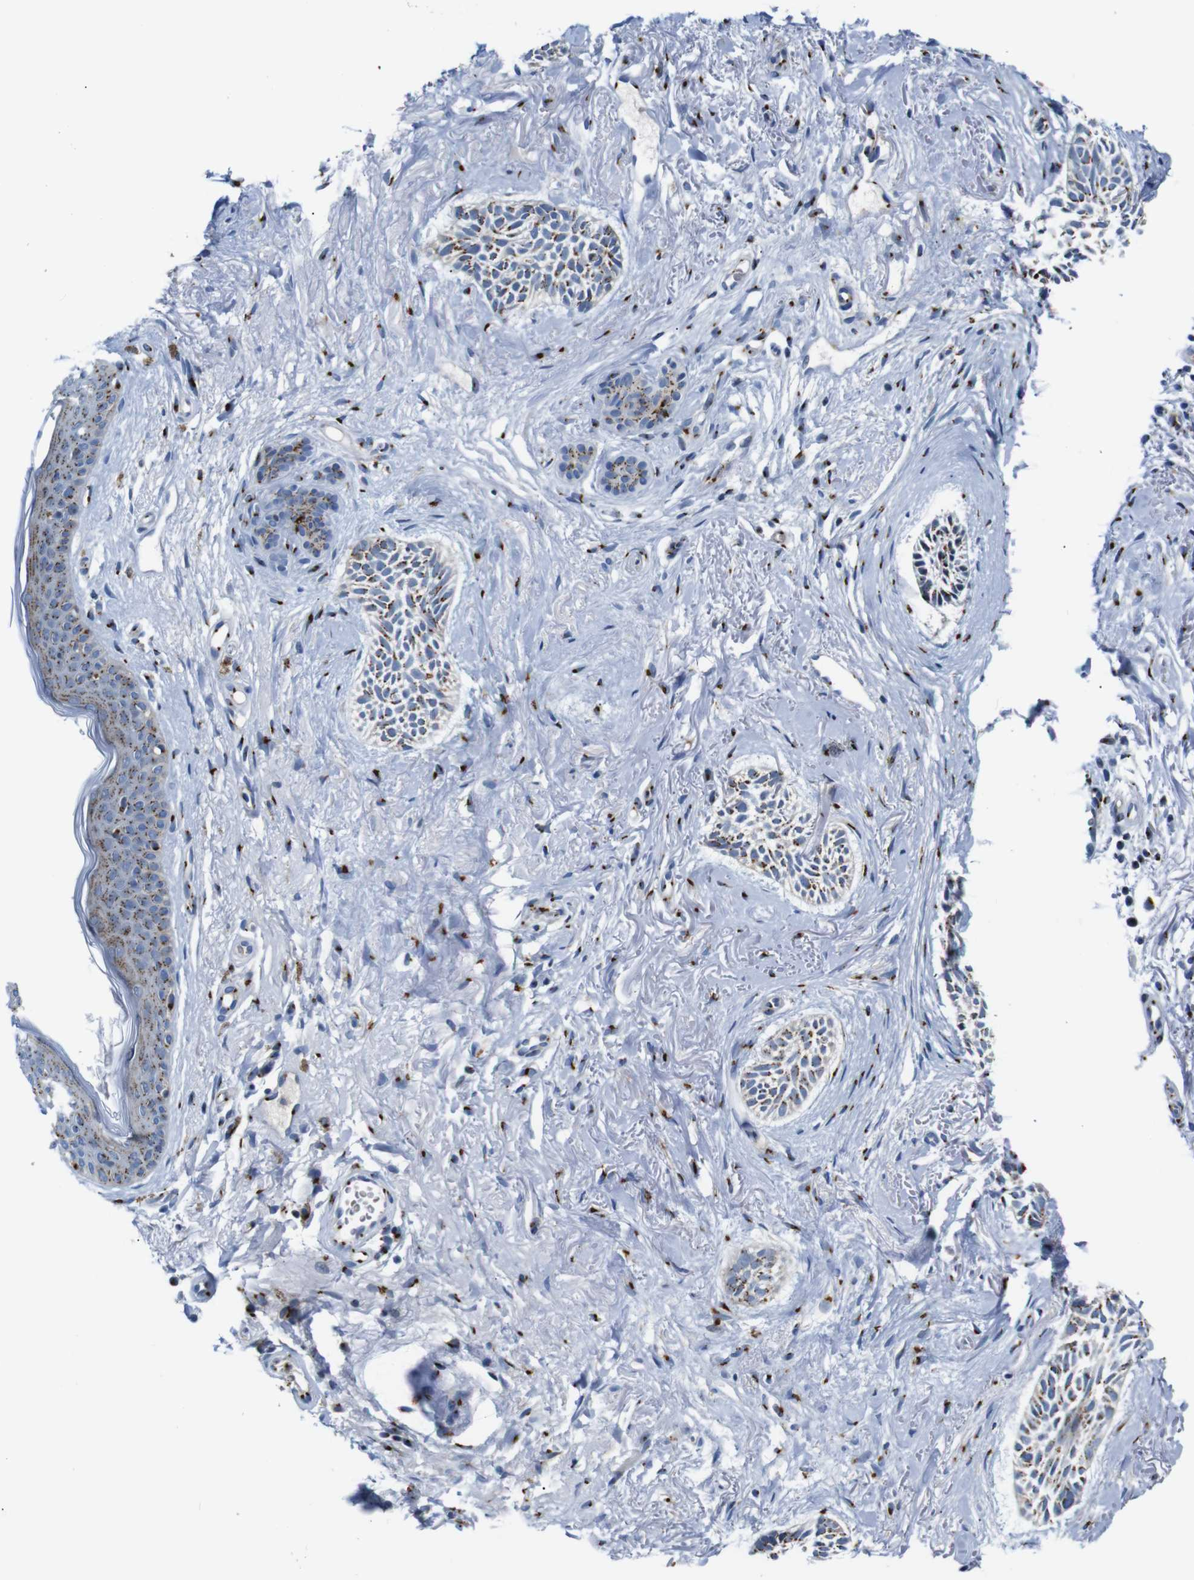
{"staining": {"intensity": "moderate", "quantity": ">75%", "location": "cytoplasmic/membranous"}, "tissue": "skin cancer", "cell_type": "Tumor cells", "image_type": "cancer", "snomed": [{"axis": "morphology", "description": "Normal tissue, NOS"}, {"axis": "morphology", "description": "Basal cell carcinoma"}, {"axis": "topography", "description": "Skin"}], "caption": "Protein expression analysis of human skin cancer reveals moderate cytoplasmic/membranous positivity in about >75% of tumor cells.", "gene": "TGOLN2", "patient": {"sex": "female", "age": 84}}